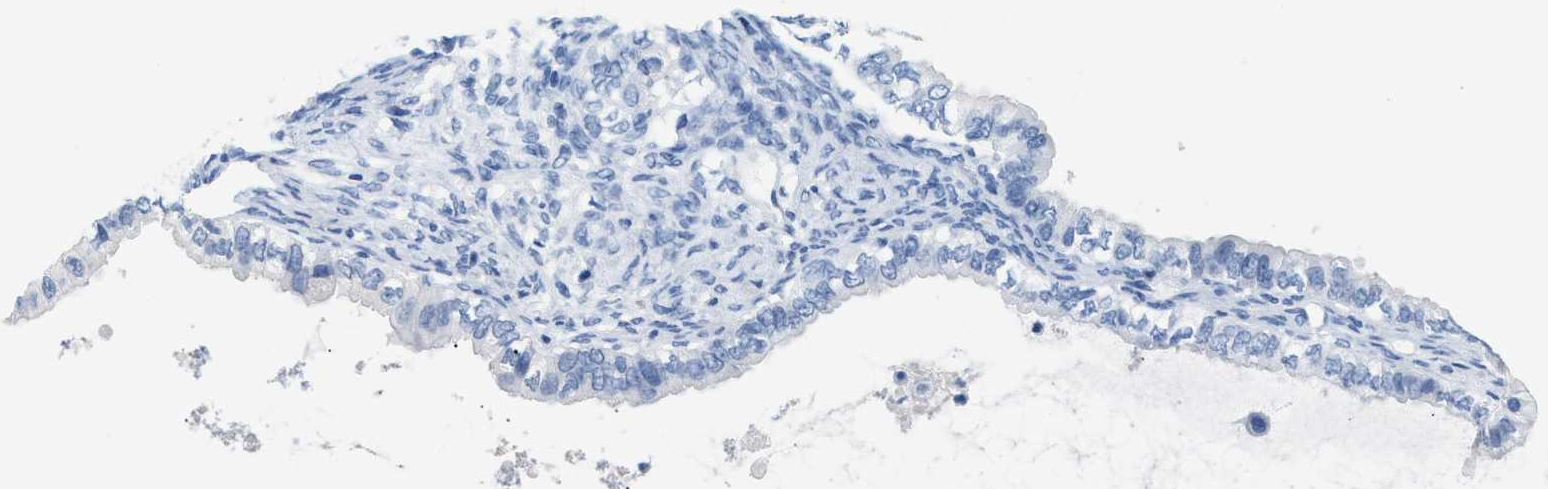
{"staining": {"intensity": "negative", "quantity": "none", "location": "none"}, "tissue": "ovarian cancer", "cell_type": "Tumor cells", "image_type": "cancer", "snomed": [{"axis": "morphology", "description": "Cystadenocarcinoma, mucinous, NOS"}, {"axis": "topography", "description": "Ovary"}], "caption": "A histopathology image of human ovarian mucinous cystadenocarcinoma is negative for staining in tumor cells.", "gene": "TNR", "patient": {"sex": "female", "age": 80}}